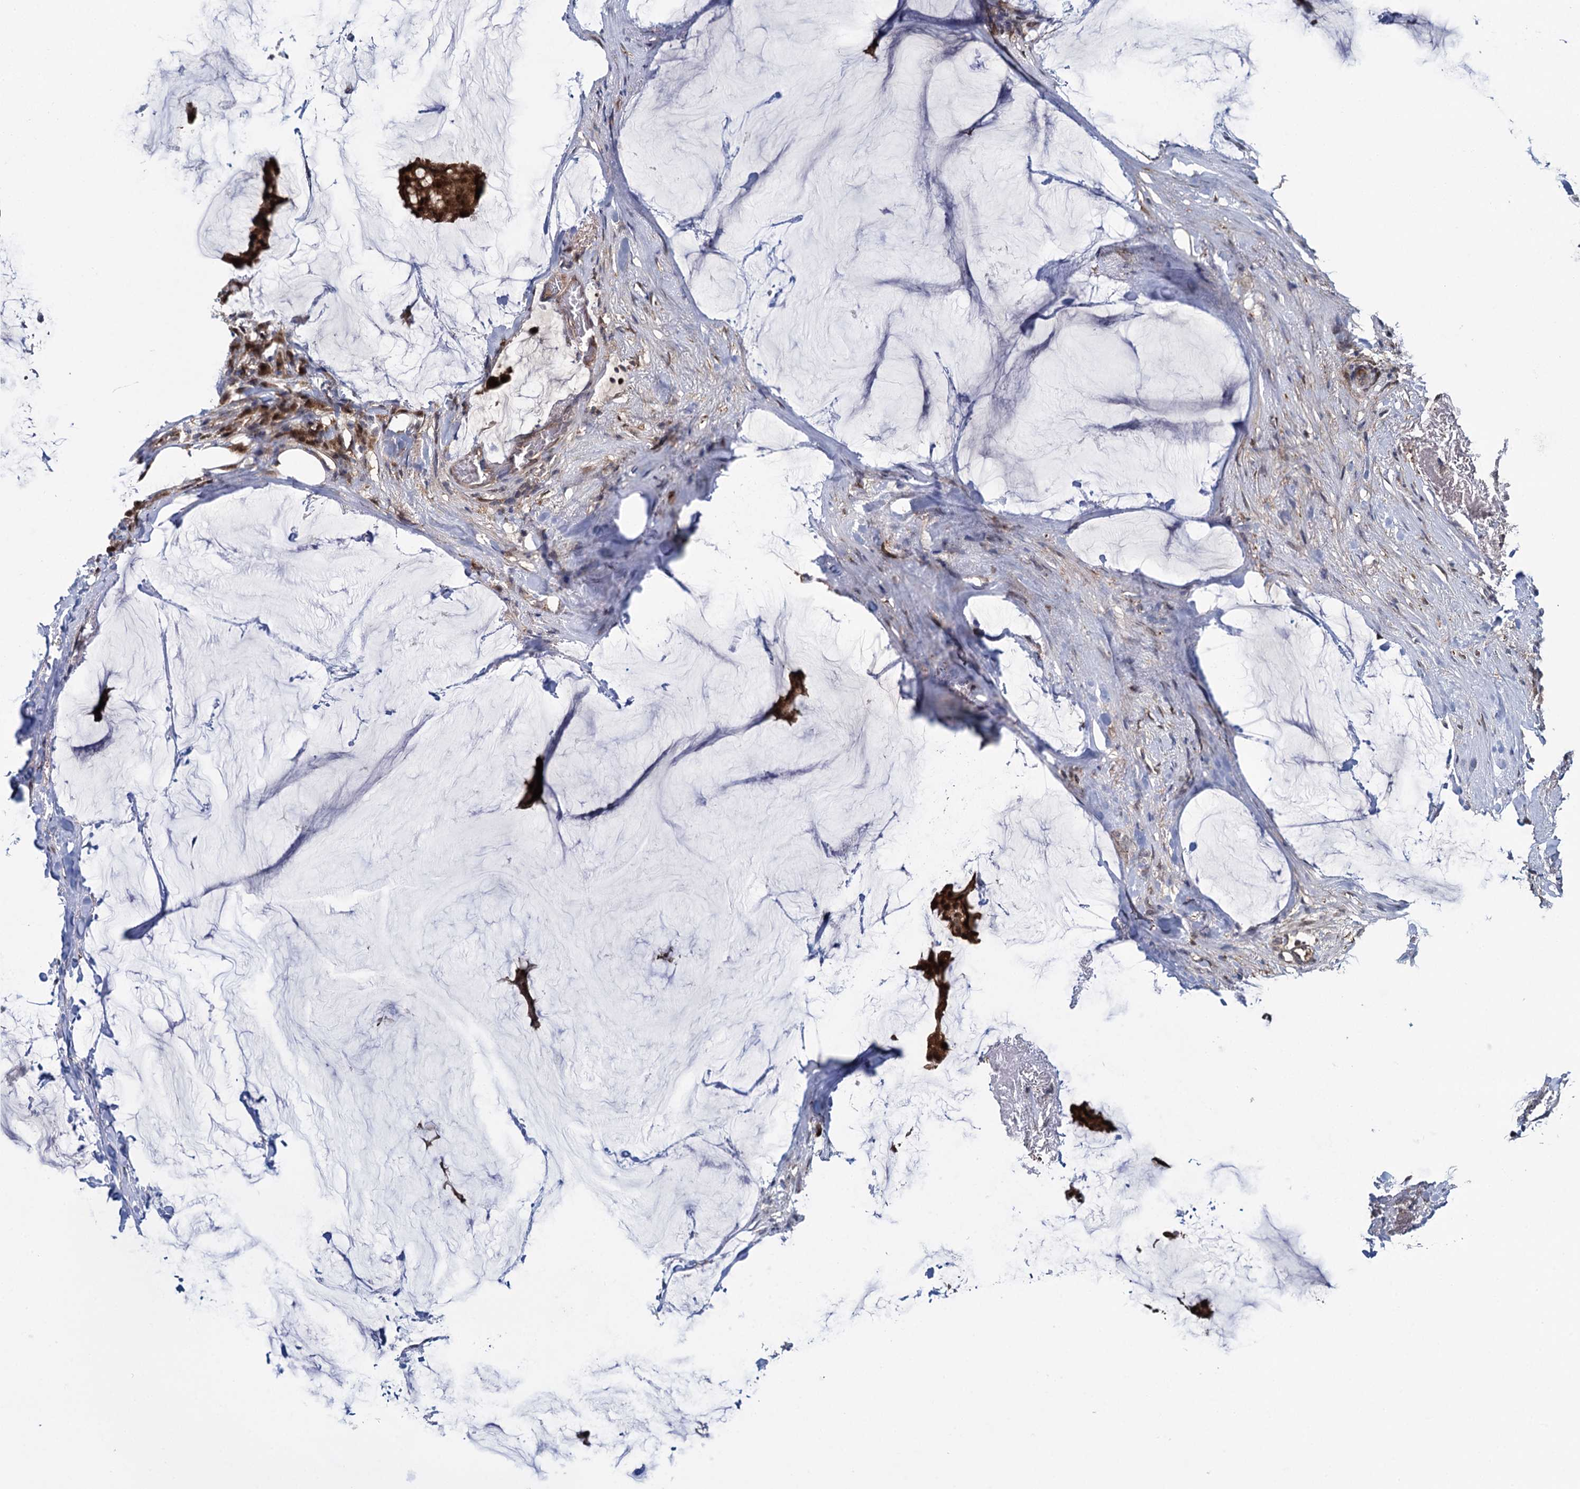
{"staining": {"intensity": "strong", "quantity": ">75%", "location": "cytoplasmic/membranous,nuclear"}, "tissue": "breast cancer", "cell_type": "Tumor cells", "image_type": "cancer", "snomed": [{"axis": "morphology", "description": "Duct carcinoma"}, {"axis": "topography", "description": "Breast"}], "caption": "Protein staining shows strong cytoplasmic/membranous and nuclear positivity in about >75% of tumor cells in invasive ductal carcinoma (breast).", "gene": "GLO1", "patient": {"sex": "female", "age": 93}}